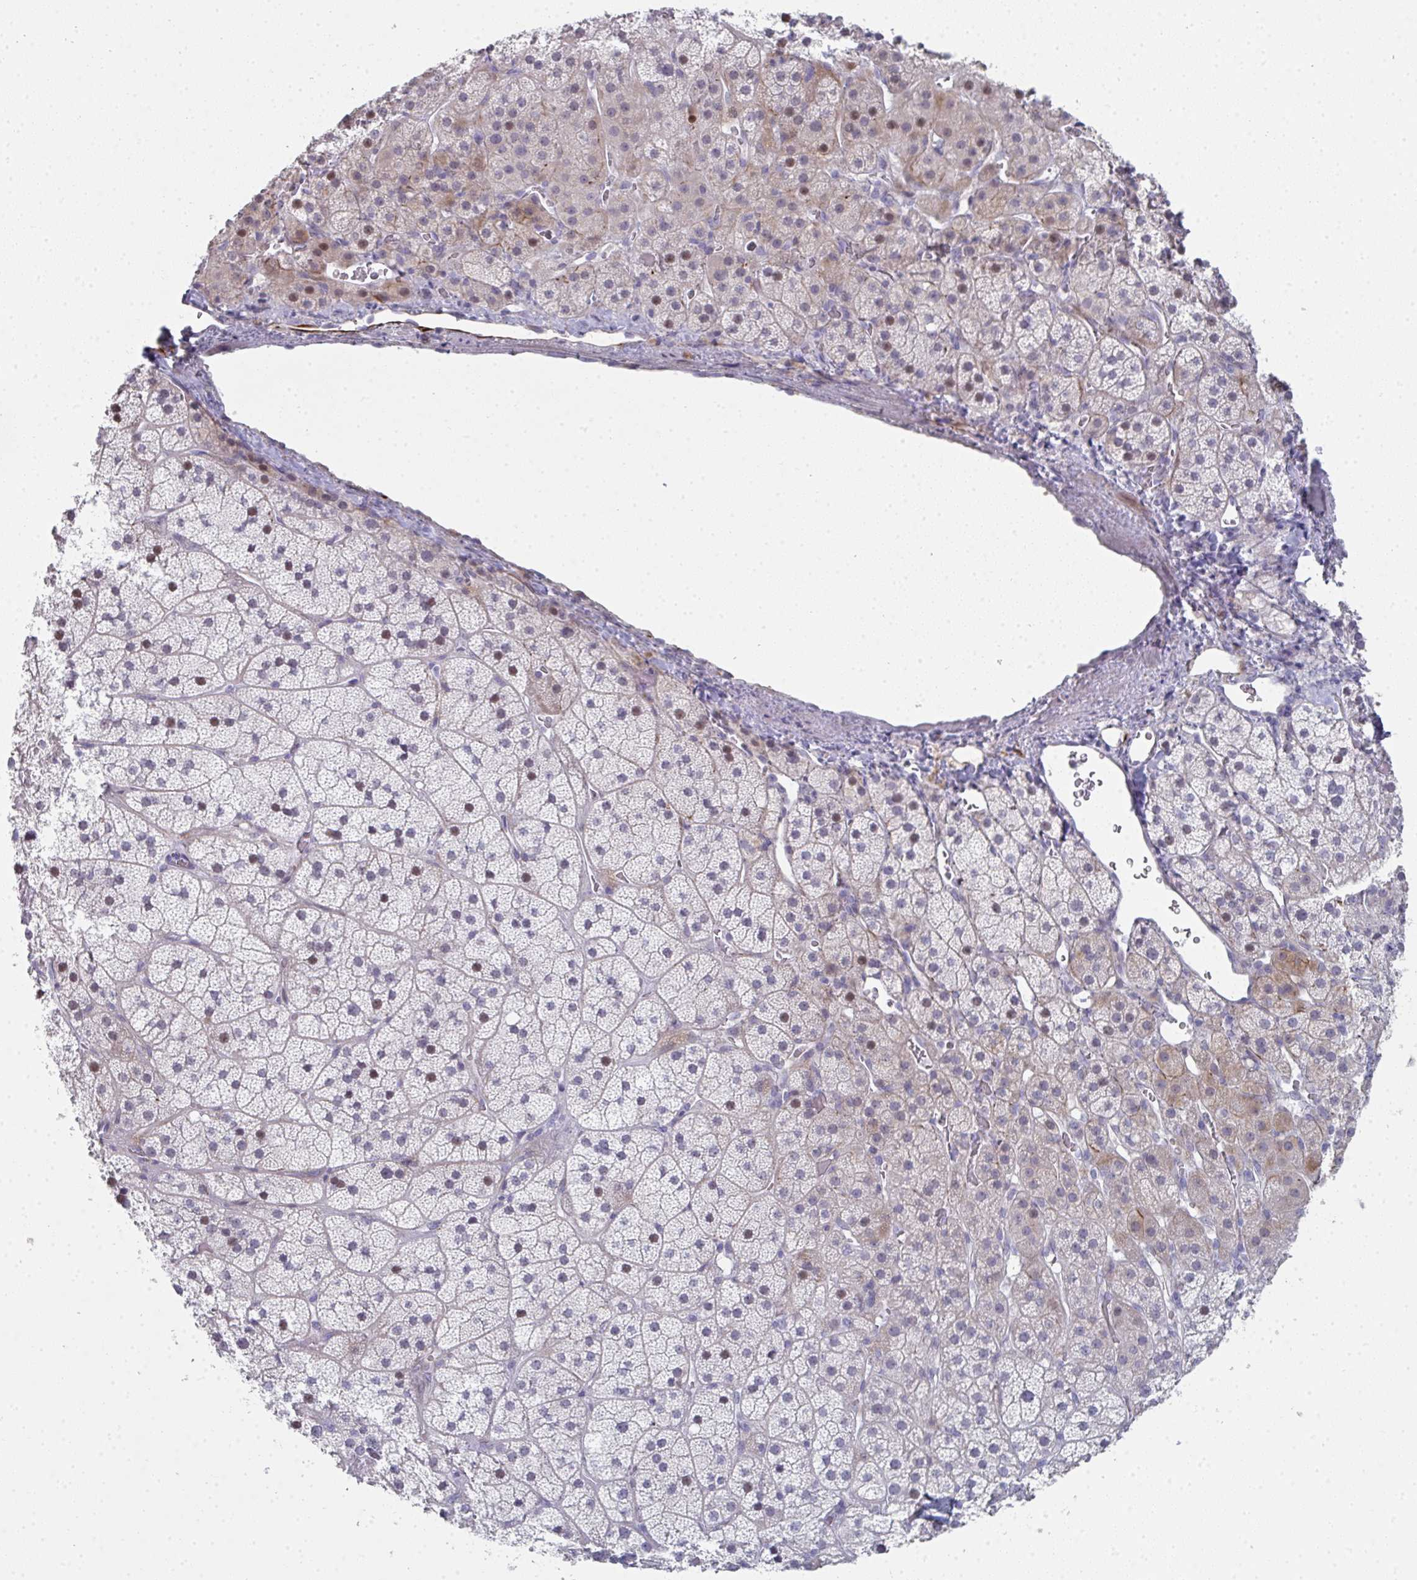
{"staining": {"intensity": "moderate", "quantity": "<25%", "location": "cytoplasmic/membranous,nuclear"}, "tissue": "adrenal gland", "cell_type": "Glandular cells", "image_type": "normal", "snomed": [{"axis": "morphology", "description": "Normal tissue, NOS"}, {"axis": "topography", "description": "Adrenal gland"}], "caption": "Immunohistochemical staining of normal adrenal gland demonstrates low levels of moderate cytoplasmic/membranous,nuclear expression in about <25% of glandular cells. The staining was performed using DAB, with brown indicating positive protein expression. Nuclei are stained blue with hematoxylin.", "gene": "A1CF", "patient": {"sex": "male", "age": 57}}